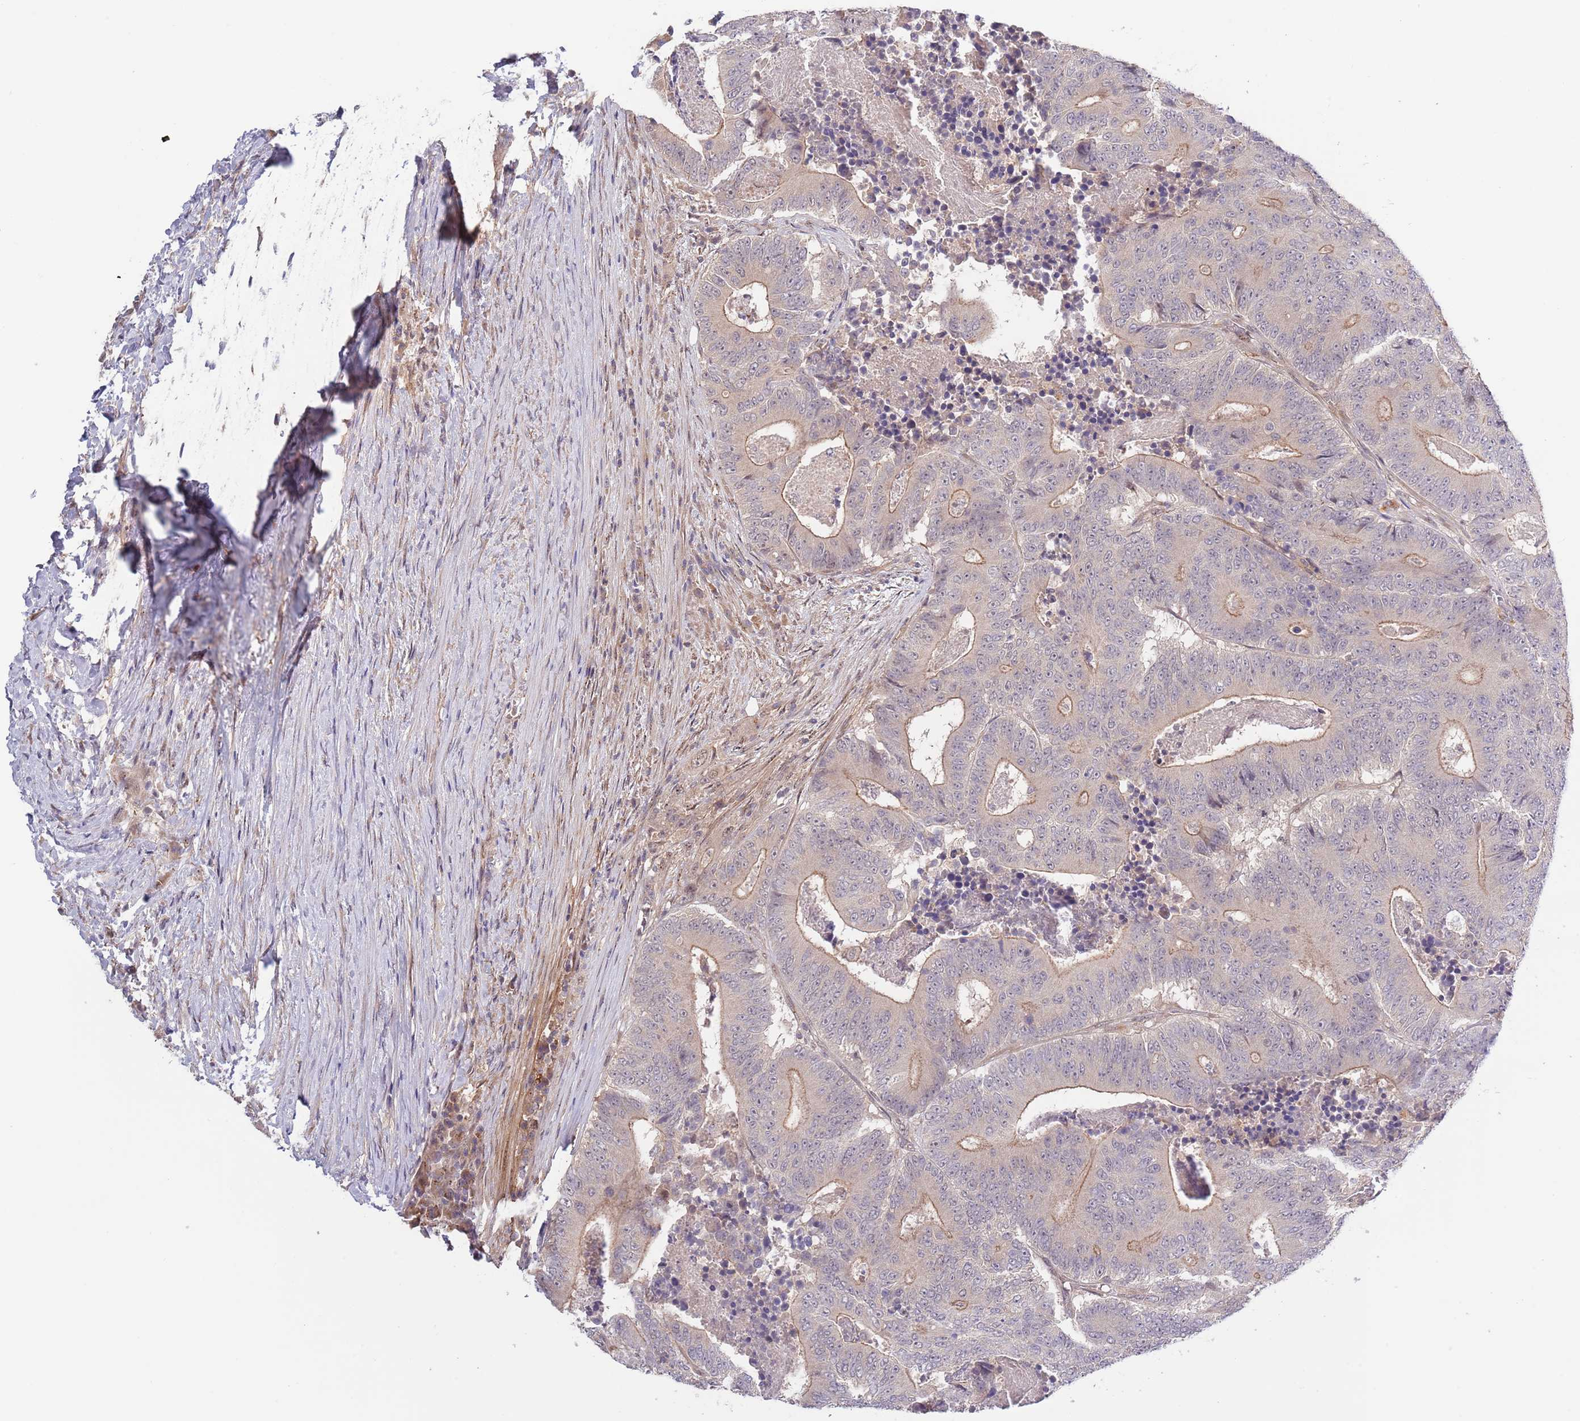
{"staining": {"intensity": "weak", "quantity": ">75%", "location": "cytoplasmic/membranous"}, "tissue": "colorectal cancer", "cell_type": "Tumor cells", "image_type": "cancer", "snomed": [{"axis": "morphology", "description": "Adenocarcinoma, NOS"}, {"axis": "topography", "description": "Colon"}], "caption": "DAB immunohistochemical staining of colorectal adenocarcinoma displays weak cytoplasmic/membranous protein staining in about >75% of tumor cells.", "gene": "PRR16", "patient": {"sex": "male", "age": 83}}